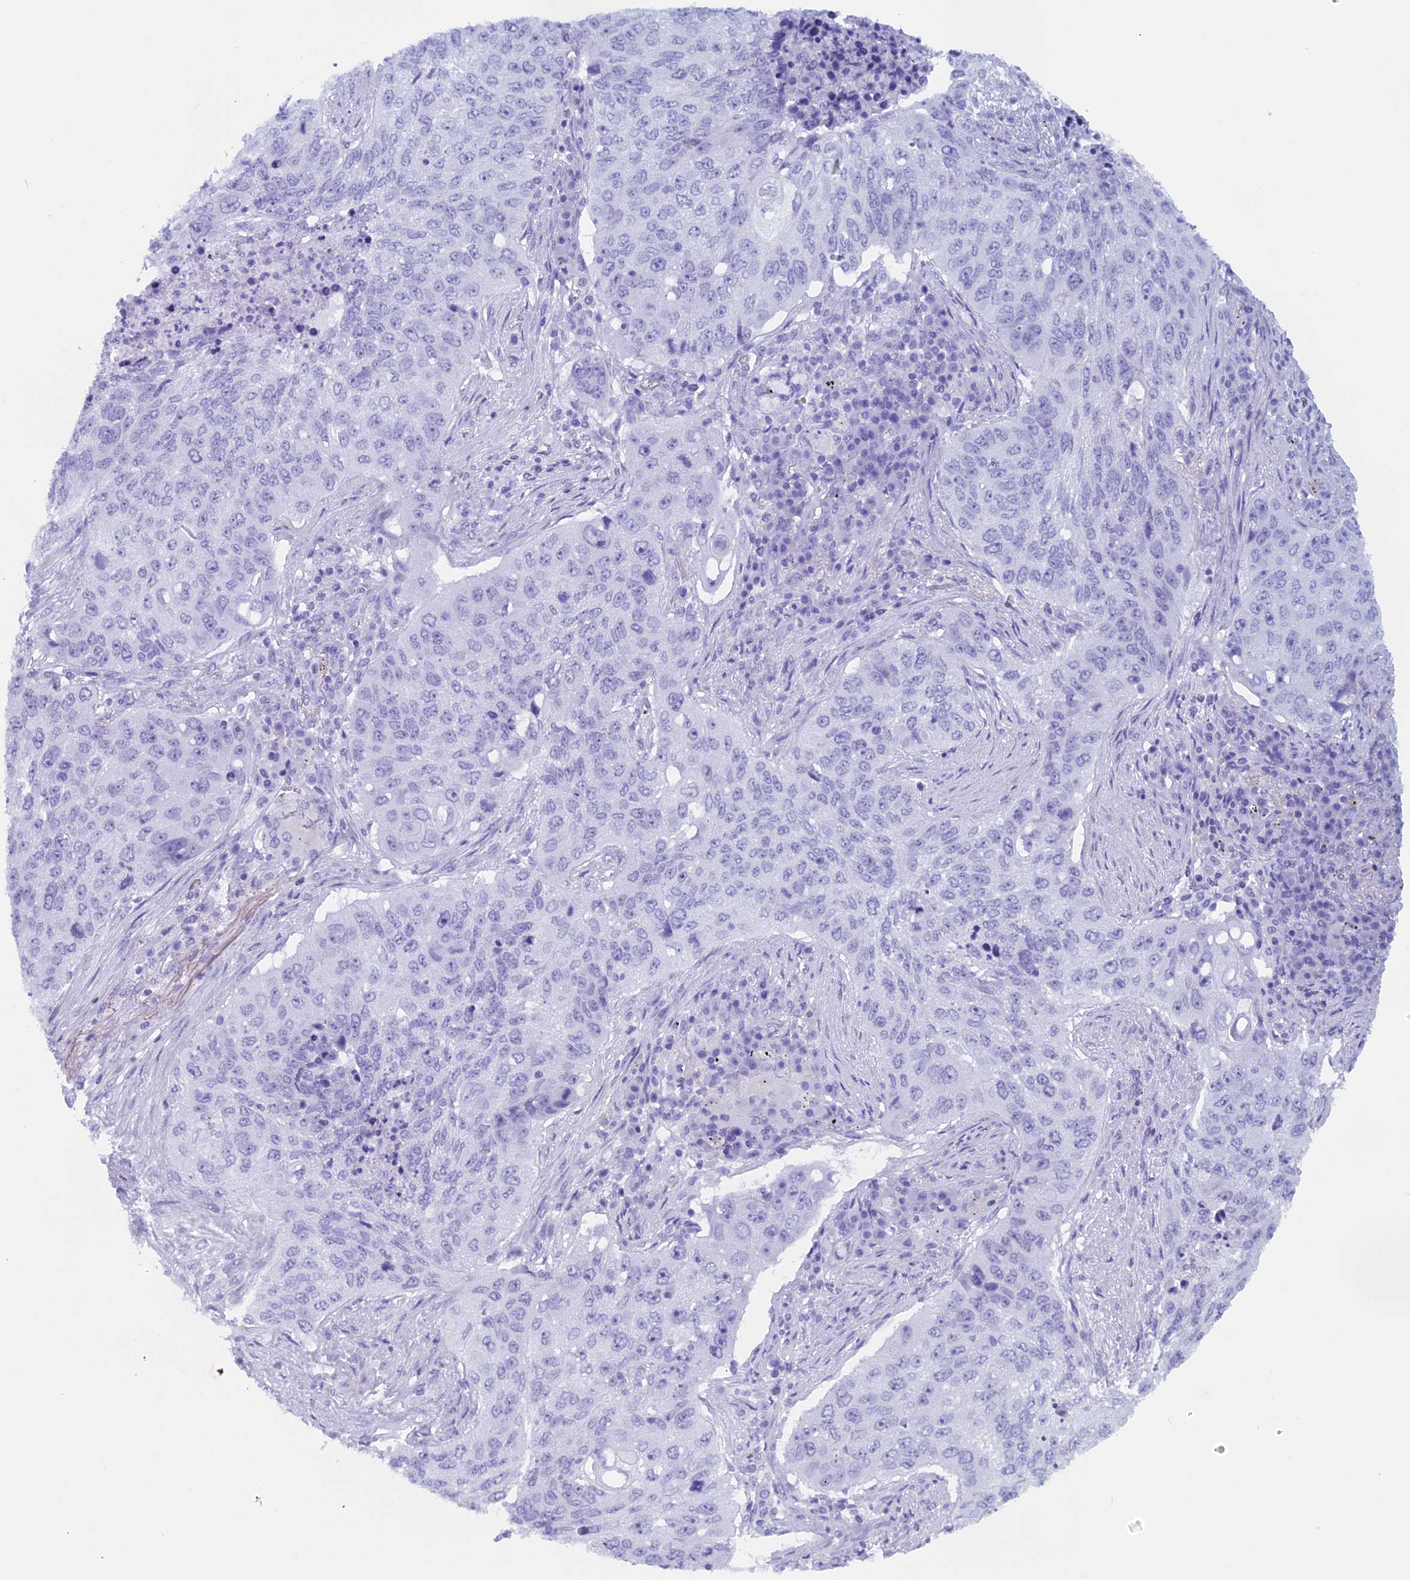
{"staining": {"intensity": "negative", "quantity": "none", "location": "none"}, "tissue": "lung cancer", "cell_type": "Tumor cells", "image_type": "cancer", "snomed": [{"axis": "morphology", "description": "Squamous cell carcinoma, NOS"}, {"axis": "topography", "description": "Lung"}], "caption": "IHC photomicrograph of human lung cancer (squamous cell carcinoma) stained for a protein (brown), which shows no expression in tumor cells.", "gene": "FAM169A", "patient": {"sex": "female", "age": 63}}